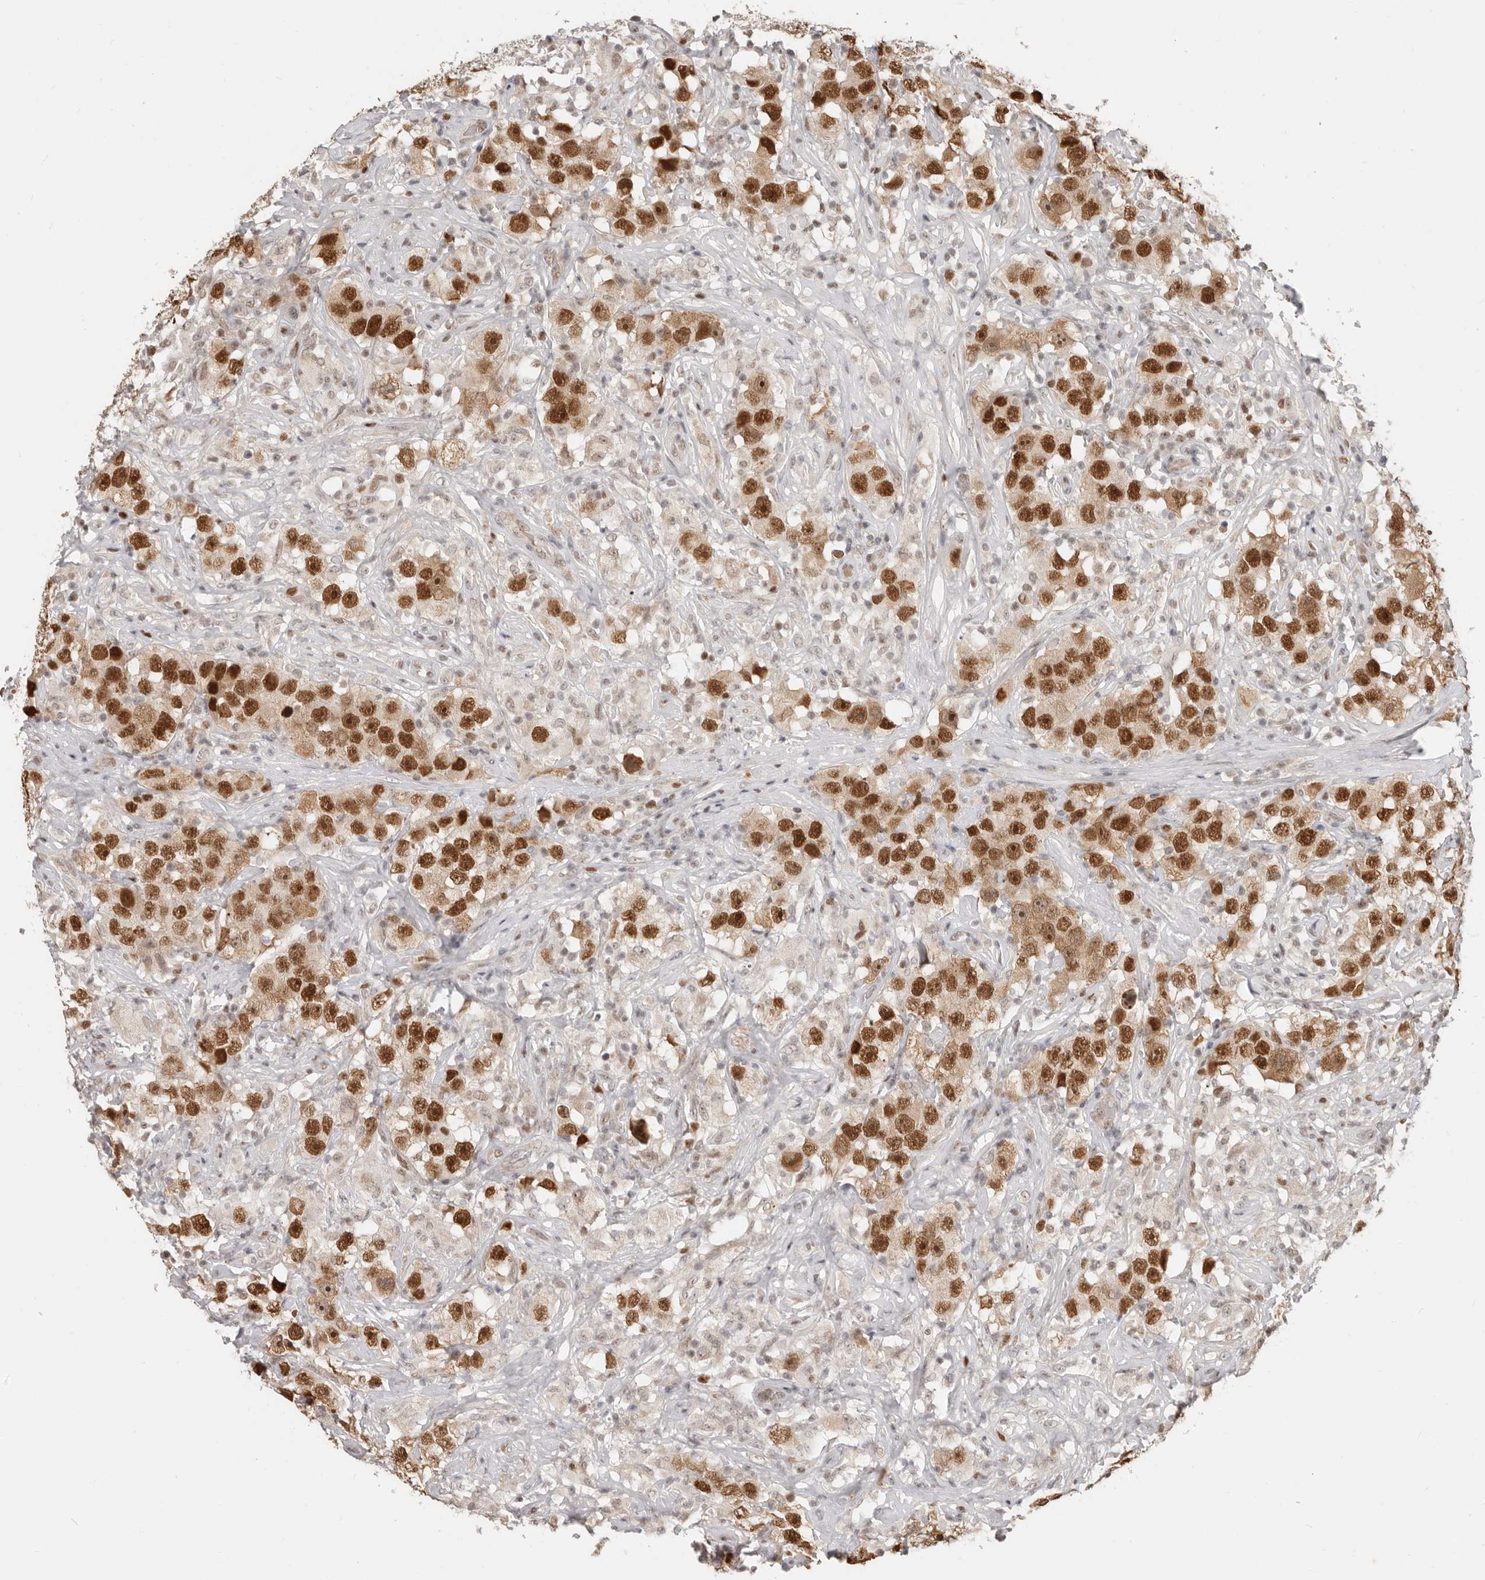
{"staining": {"intensity": "strong", "quantity": ">75%", "location": "nuclear"}, "tissue": "testis cancer", "cell_type": "Tumor cells", "image_type": "cancer", "snomed": [{"axis": "morphology", "description": "Seminoma, NOS"}, {"axis": "topography", "description": "Testis"}], "caption": "IHC micrograph of neoplastic tissue: testis seminoma stained using immunohistochemistry (IHC) displays high levels of strong protein expression localized specifically in the nuclear of tumor cells, appearing as a nuclear brown color.", "gene": "RFC2", "patient": {"sex": "male", "age": 49}}